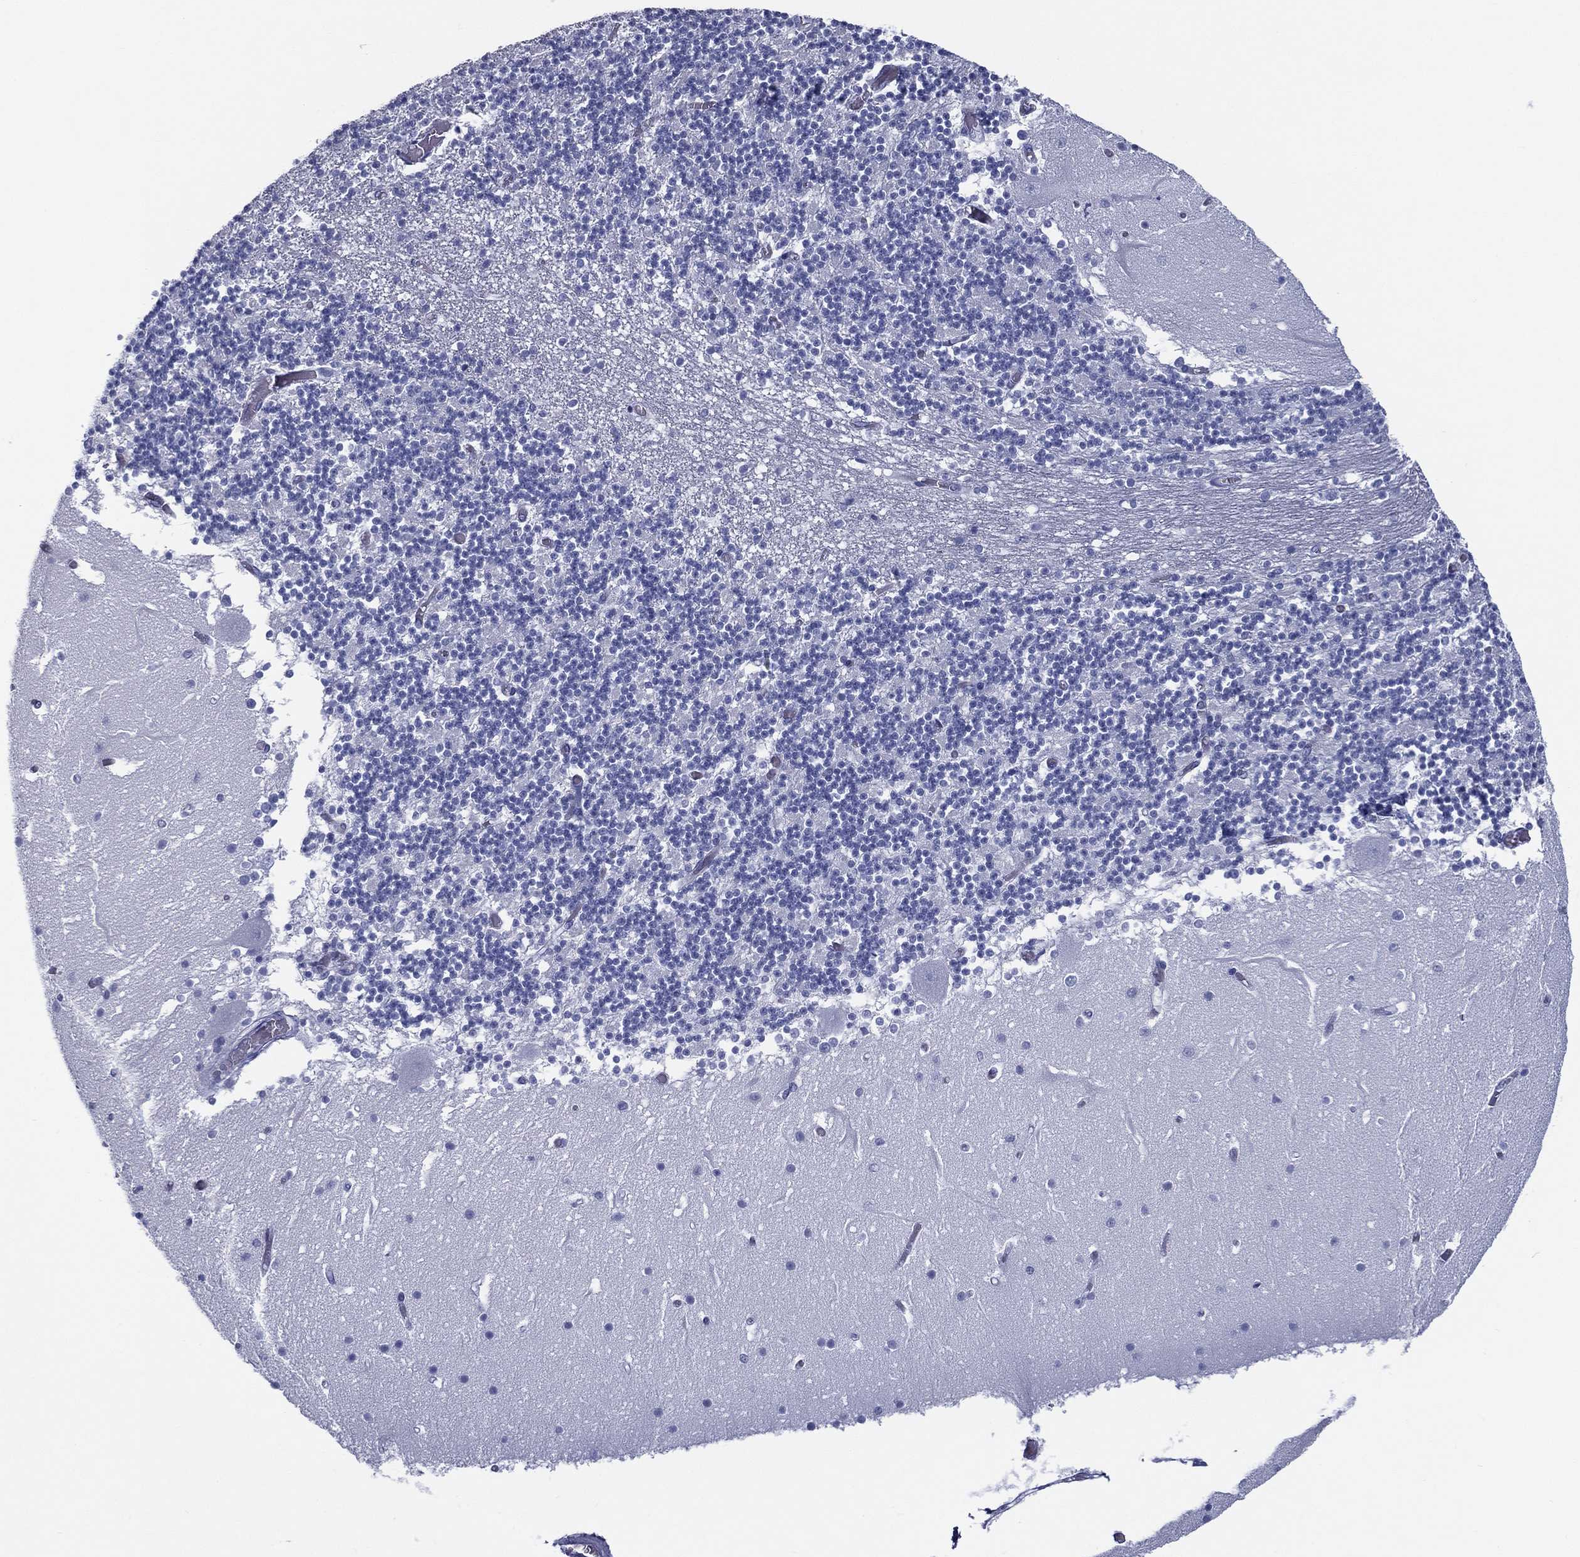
{"staining": {"intensity": "negative", "quantity": "none", "location": "none"}, "tissue": "cerebellum", "cell_type": "Cells in granular layer", "image_type": "normal", "snomed": [{"axis": "morphology", "description": "Normal tissue, NOS"}, {"axis": "topography", "description": "Cerebellum"}], "caption": "High magnification brightfield microscopy of unremarkable cerebellum stained with DAB (3,3'-diaminobenzidine) (brown) and counterstained with hematoxylin (blue): cells in granular layer show no significant expression. The staining is performed using DAB brown chromogen with nuclei counter-stained in using hematoxylin.", "gene": "RSPH4A", "patient": {"sex": "female", "age": 28}}